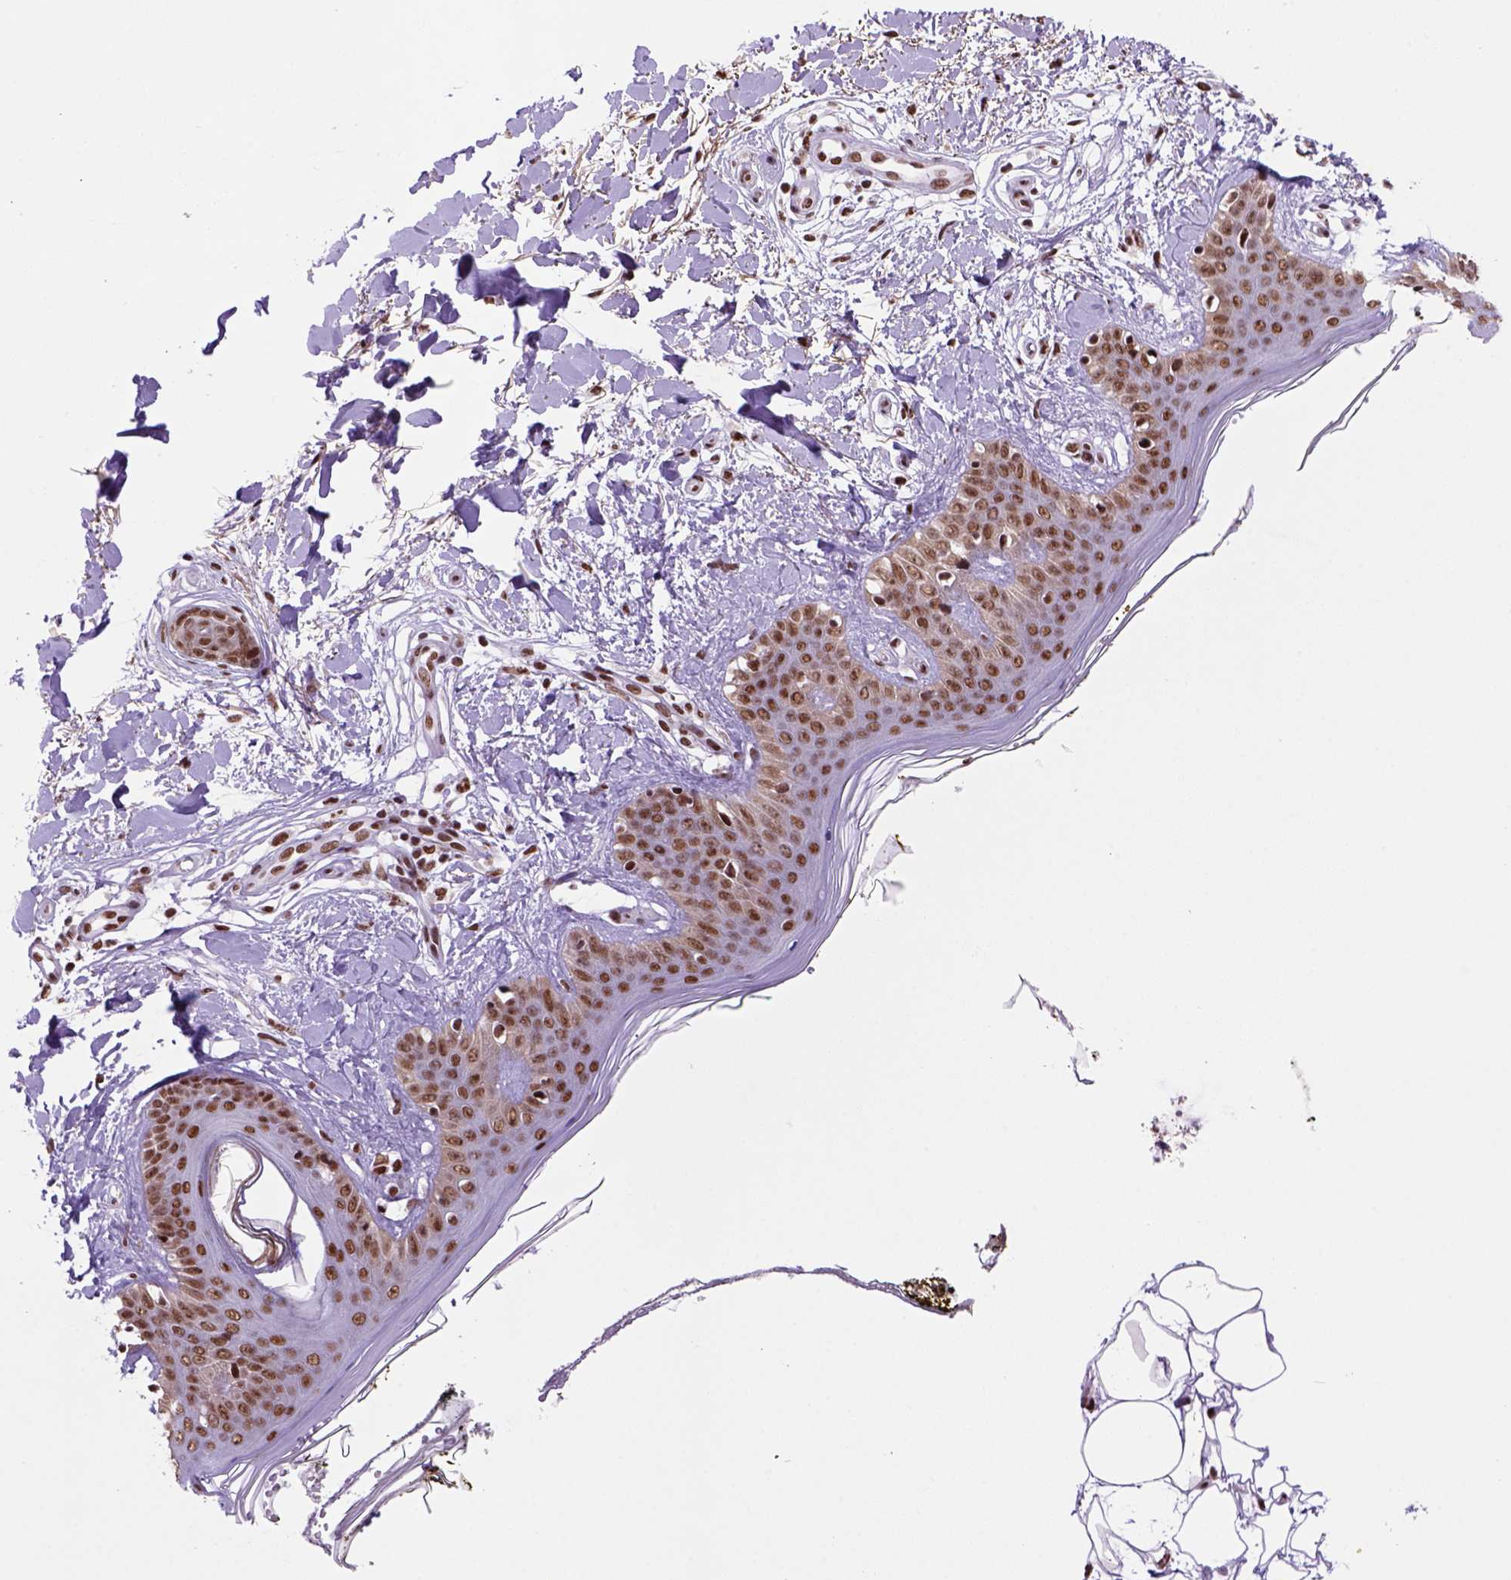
{"staining": {"intensity": "strong", "quantity": ">75%", "location": "nuclear"}, "tissue": "skin", "cell_type": "Fibroblasts", "image_type": "normal", "snomed": [{"axis": "morphology", "description": "Normal tissue, NOS"}, {"axis": "topography", "description": "Skin"}], "caption": "Skin stained with immunohistochemistry (IHC) demonstrates strong nuclear expression in about >75% of fibroblasts.", "gene": "NSMCE2", "patient": {"sex": "female", "age": 34}}